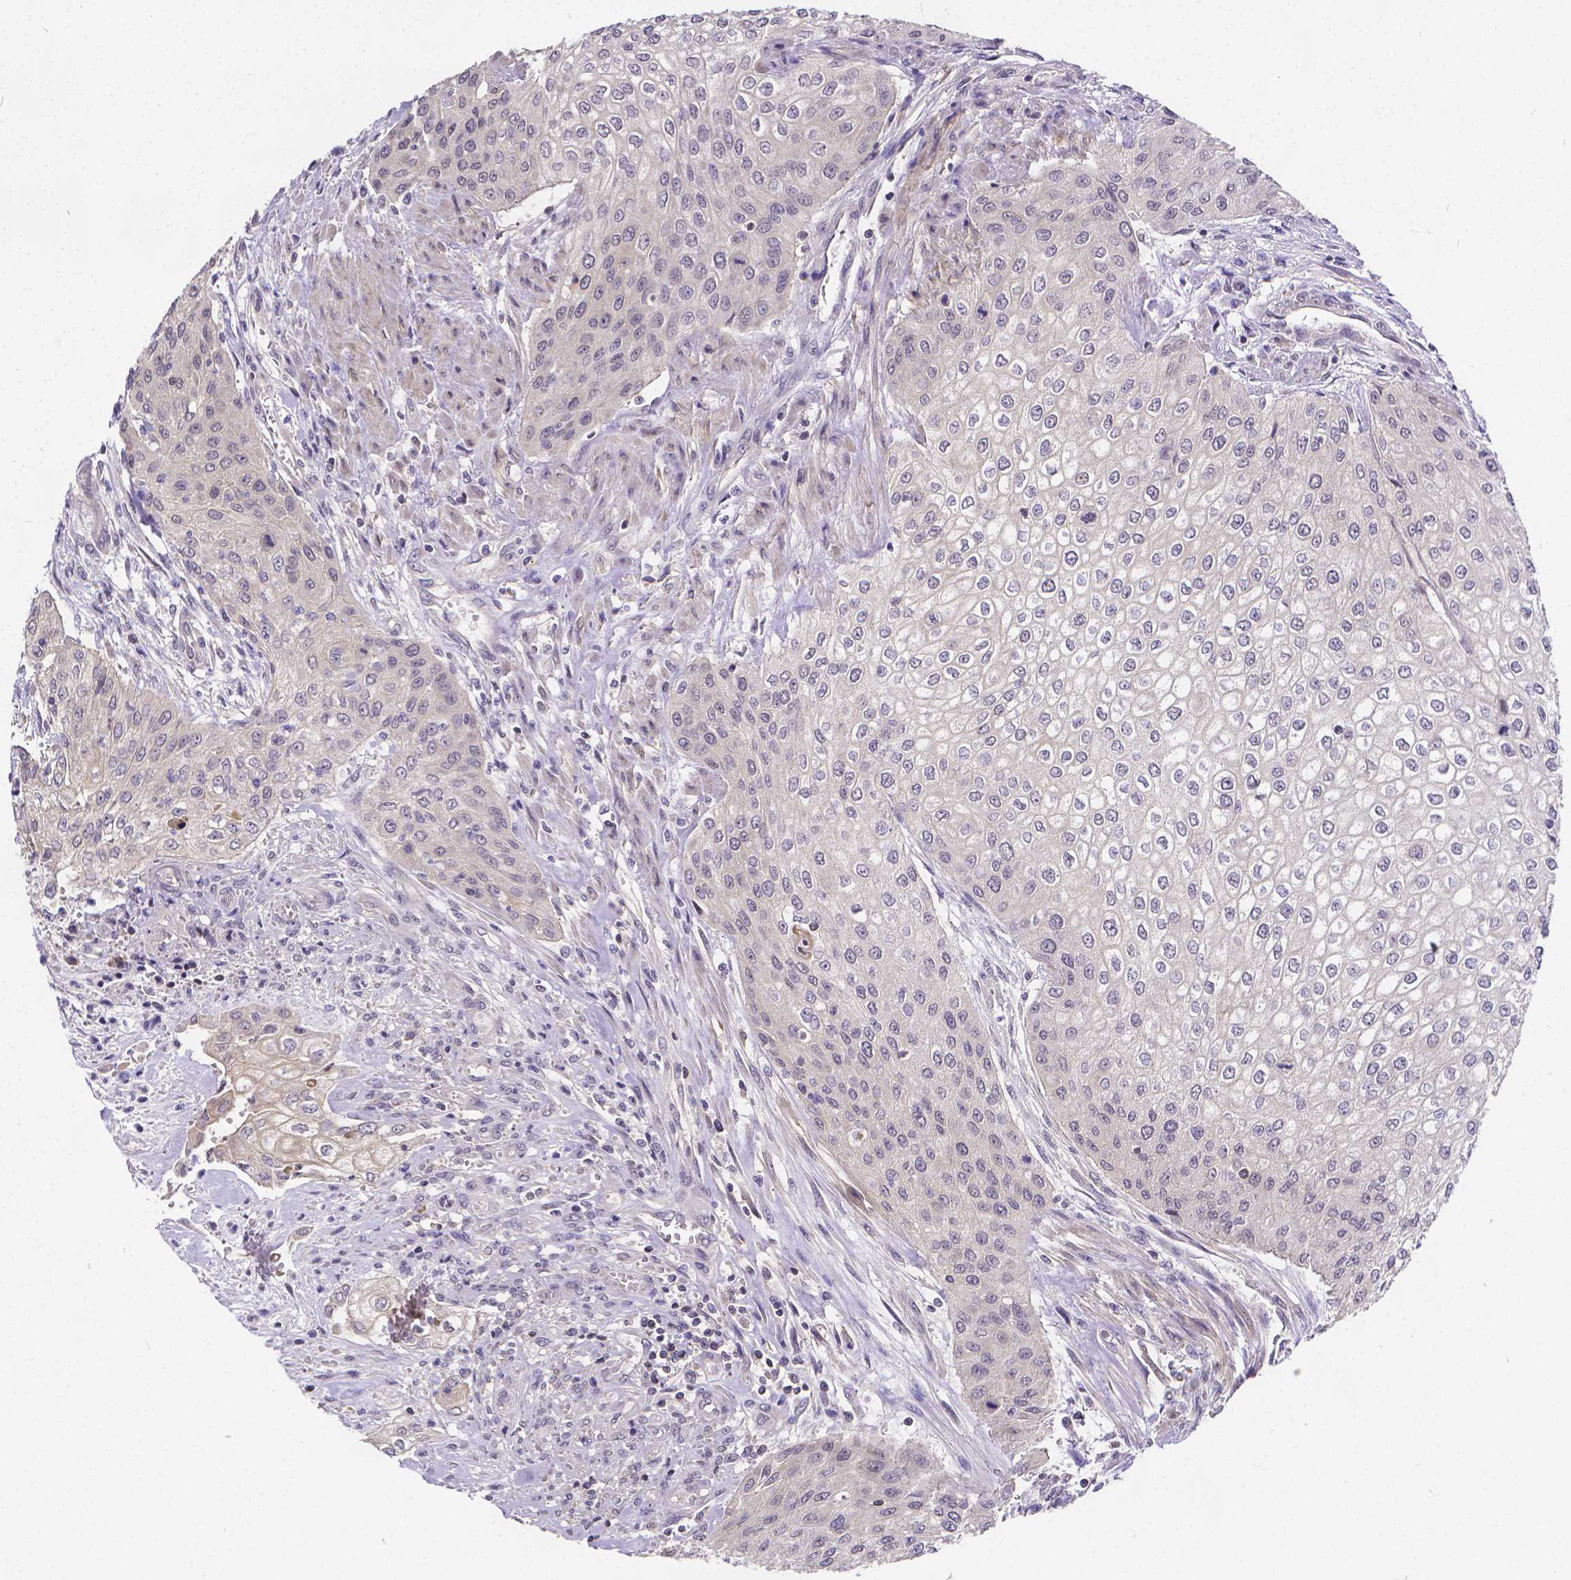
{"staining": {"intensity": "negative", "quantity": "none", "location": "none"}, "tissue": "urothelial cancer", "cell_type": "Tumor cells", "image_type": "cancer", "snomed": [{"axis": "morphology", "description": "Urothelial carcinoma, High grade"}, {"axis": "topography", "description": "Urinary bladder"}], "caption": "High power microscopy histopathology image of an immunohistochemistry (IHC) histopathology image of urothelial cancer, revealing no significant staining in tumor cells.", "gene": "GLRB", "patient": {"sex": "male", "age": 62}}